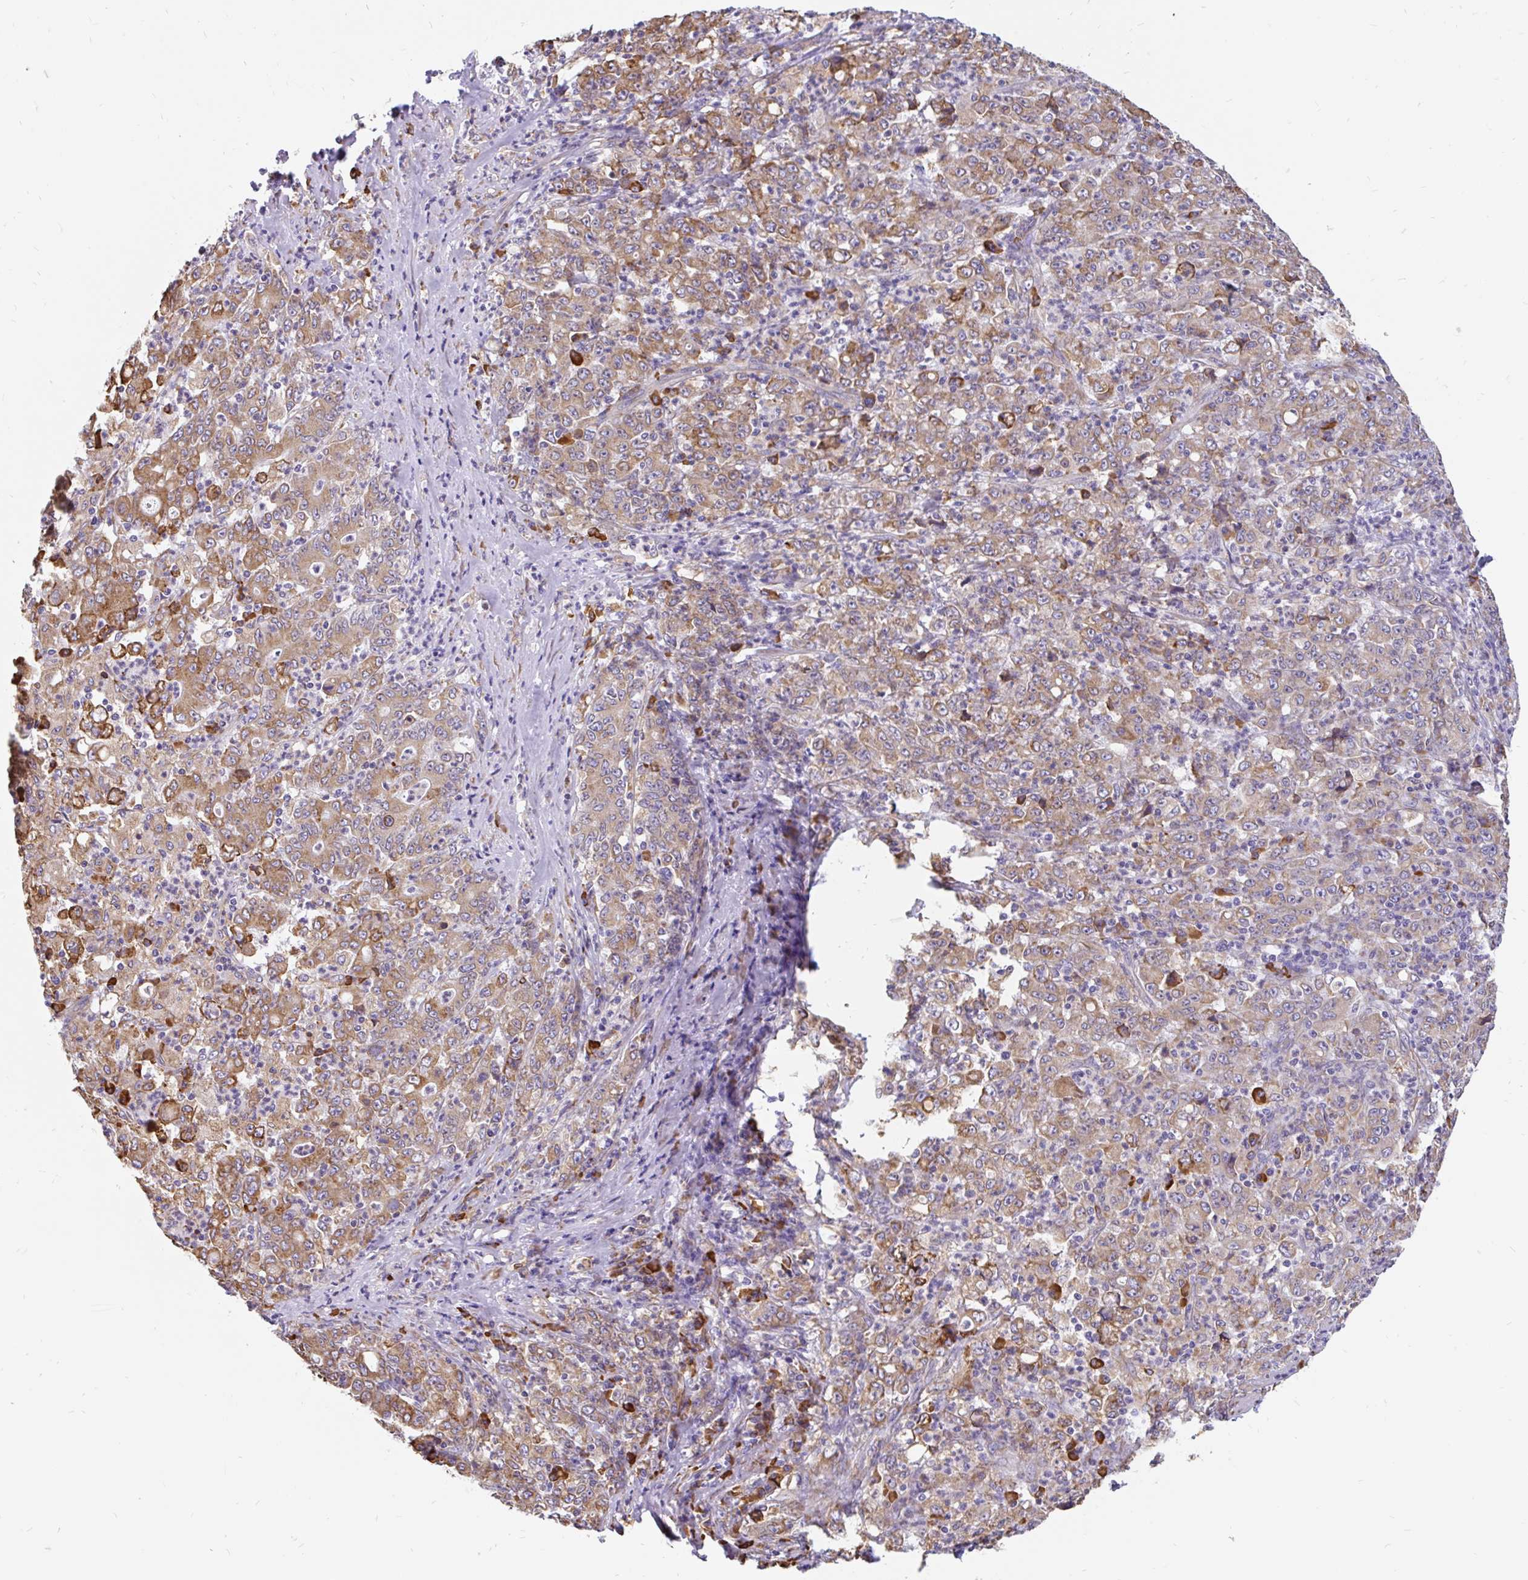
{"staining": {"intensity": "moderate", "quantity": ">75%", "location": "cytoplasmic/membranous"}, "tissue": "stomach cancer", "cell_type": "Tumor cells", "image_type": "cancer", "snomed": [{"axis": "morphology", "description": "Adenocarcinoma, NOS"}, {"axis": "topography", "description": "Stomach, lower"}], "caption": "Immunohistochemical staining of adenocarcinoma (stomach) demonstrates moderate cytoplasmic/membranous protein staining in about >75% of tumor cells. (DAB (3,3'-diaminobenzidine) IHC, brown staining for protein, blue staining for nuclei).", "gene": "EML5", "patient": {"sex": "female", "age": 71}}